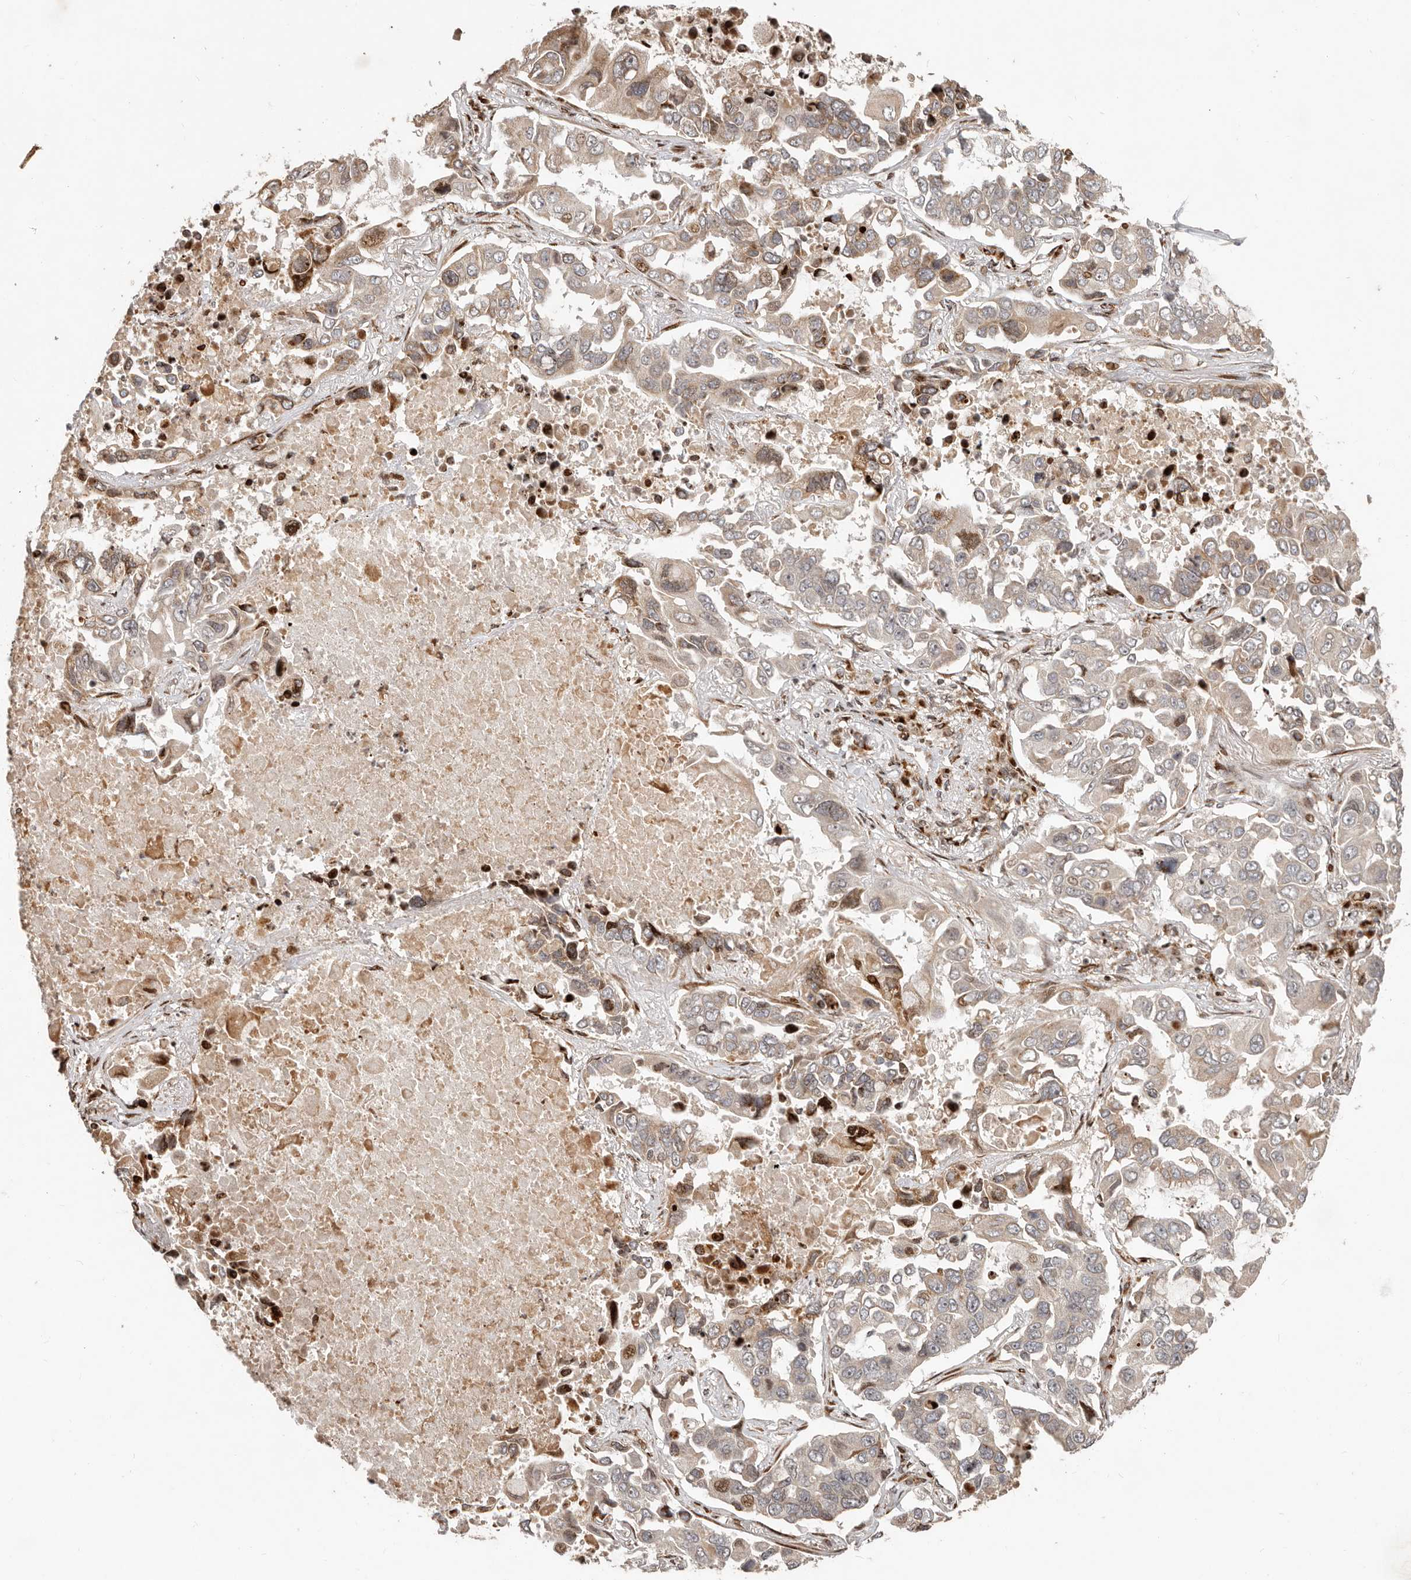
{"staining": {"intensity": "moderate", "quantity": "<25%", "location": "cytoplasmic/membranous"}, "tissue": "lung cancer", "cell_type": "Tumor cells", "image_type": "cancer", "snomed": [{"axis": "morphology", "description": "Adenocarcinoma, NOS"}, {"axis": "topography", "description": "Lung"}], "caption": "Tumor cells demonstrate low levels of moderate cytoplasmic/membranous positivity in about <25% of cells in adenocarcinoma (lung). (DAB IHC, brown staining for protein, blue staining for nuclei).", "gene": "TRIM4", "patient": {"sex": "male", "age": 64}}